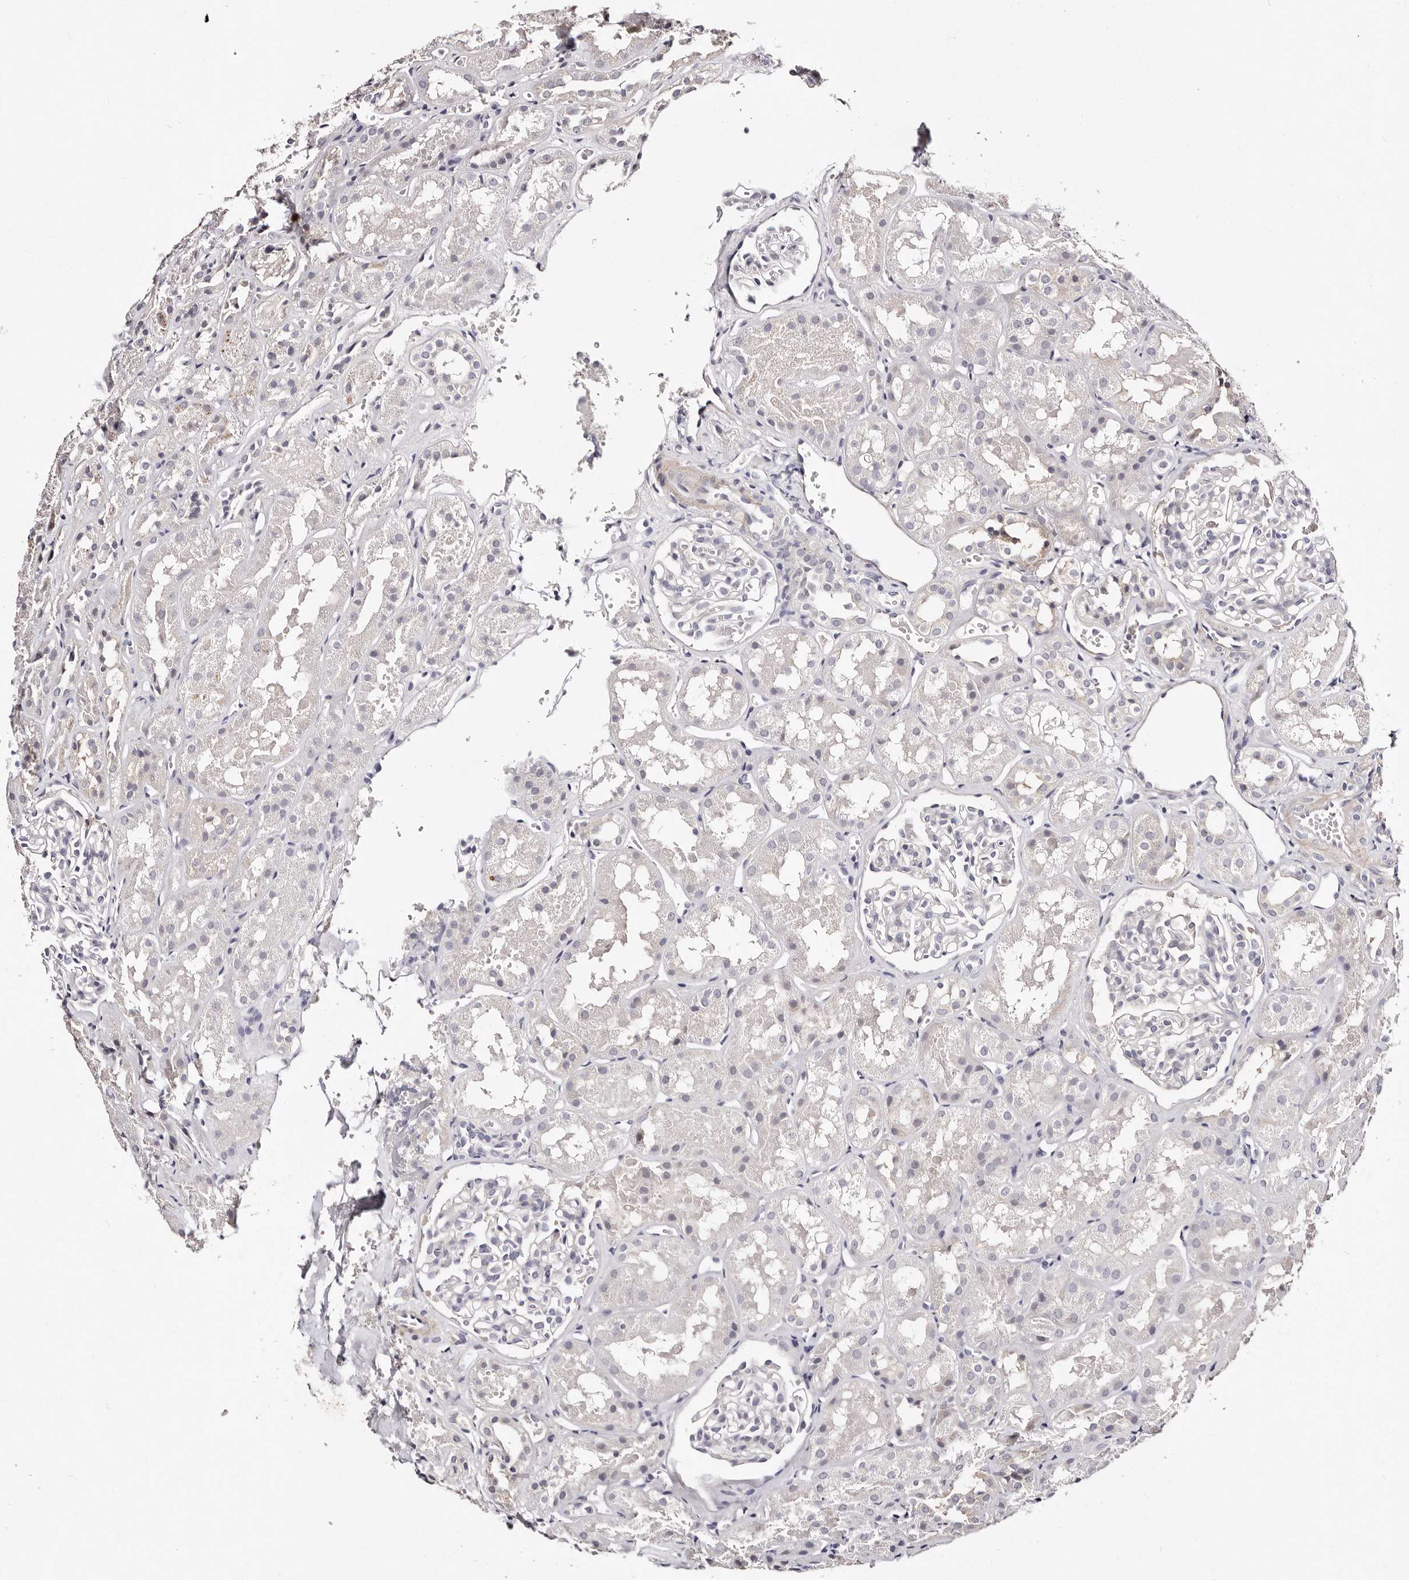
{"staining": {"intensity": "negative", "quantity": "none", "location": "none"}, "tissue": "kidney", "cell_type": "Cells in glomeruli", "image_type": "normal", "snomed": [{"axis": "morphology", "description": "Normal tissue, NOS"}, {"axis": "topography", "description": "Kidney"}], "caption": "The histopathology image exhibits no significant staining in cells in glomeruli of kidney. (DAB (3,3'-diaminobenzidine) immunohistochemistry (IHC) with hematoxylin counter stain).", "gene": "MRPS33", "patient": {"sex": "male", "age": 16}}